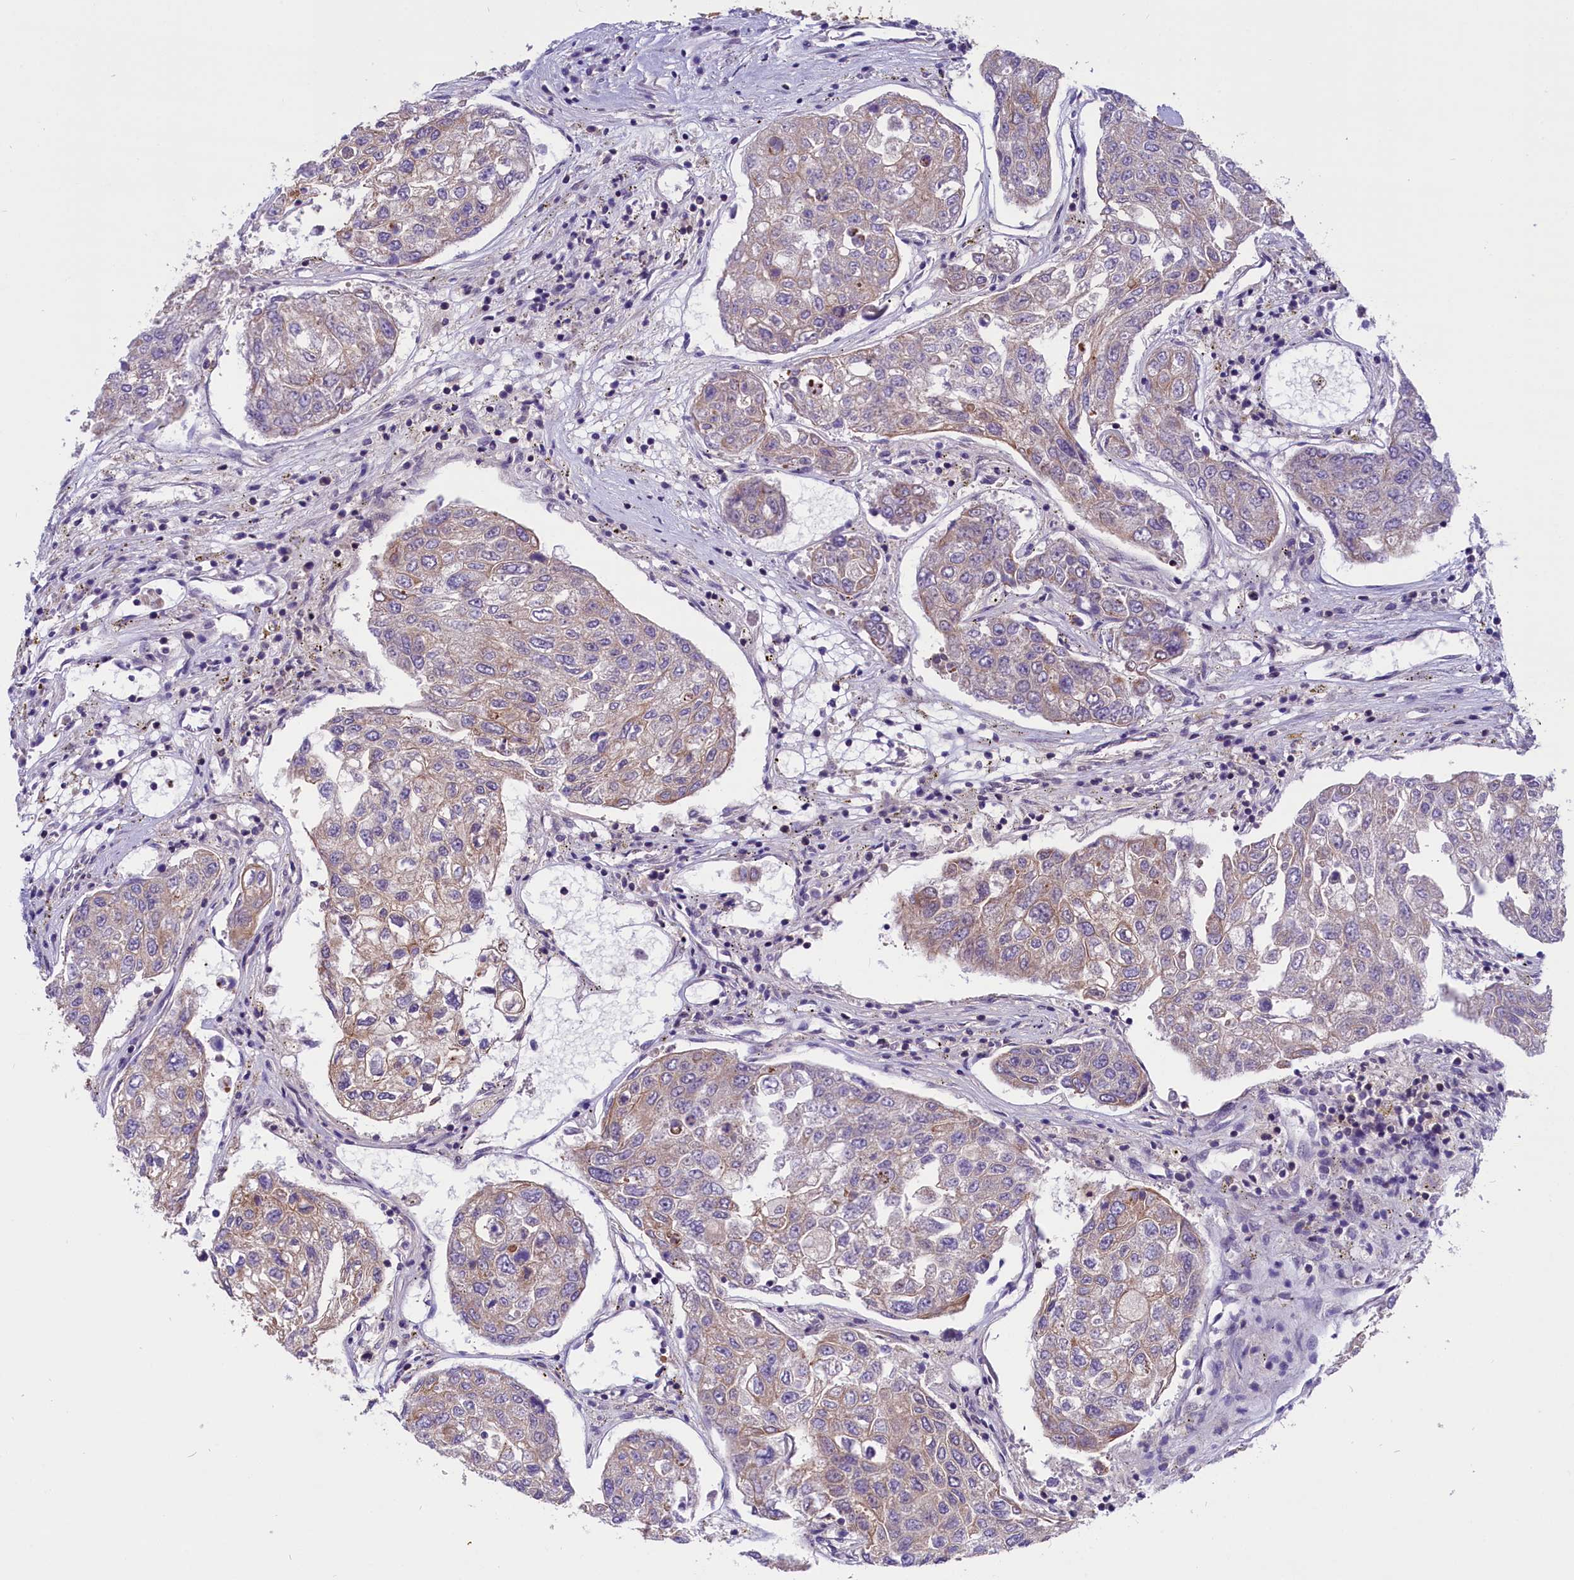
{"staining": {"intensity": "weak", "quantity": "25%-75%", "location": "cytoplasmic/membranous"}, "tissue": "urothelial cancer", "cell_type": "Tumor cells", "image_type": "cancer", "snomed": [{"axis": "morphology", "description": "Urothelial carcinoma, High grade"}, {"axis": "topography", "description": "Lymph node"}, {"axis": "topography", "description": "Urinary bladder"}], "caption": "A low amount of weak cytoplasmic/membranous staining is present in approximately 25%-75% of tumor cells in high-grade urothelial carcinoma tissue.", "gene": "TBCB", "patient": {"sex": "male", "age": 51}}